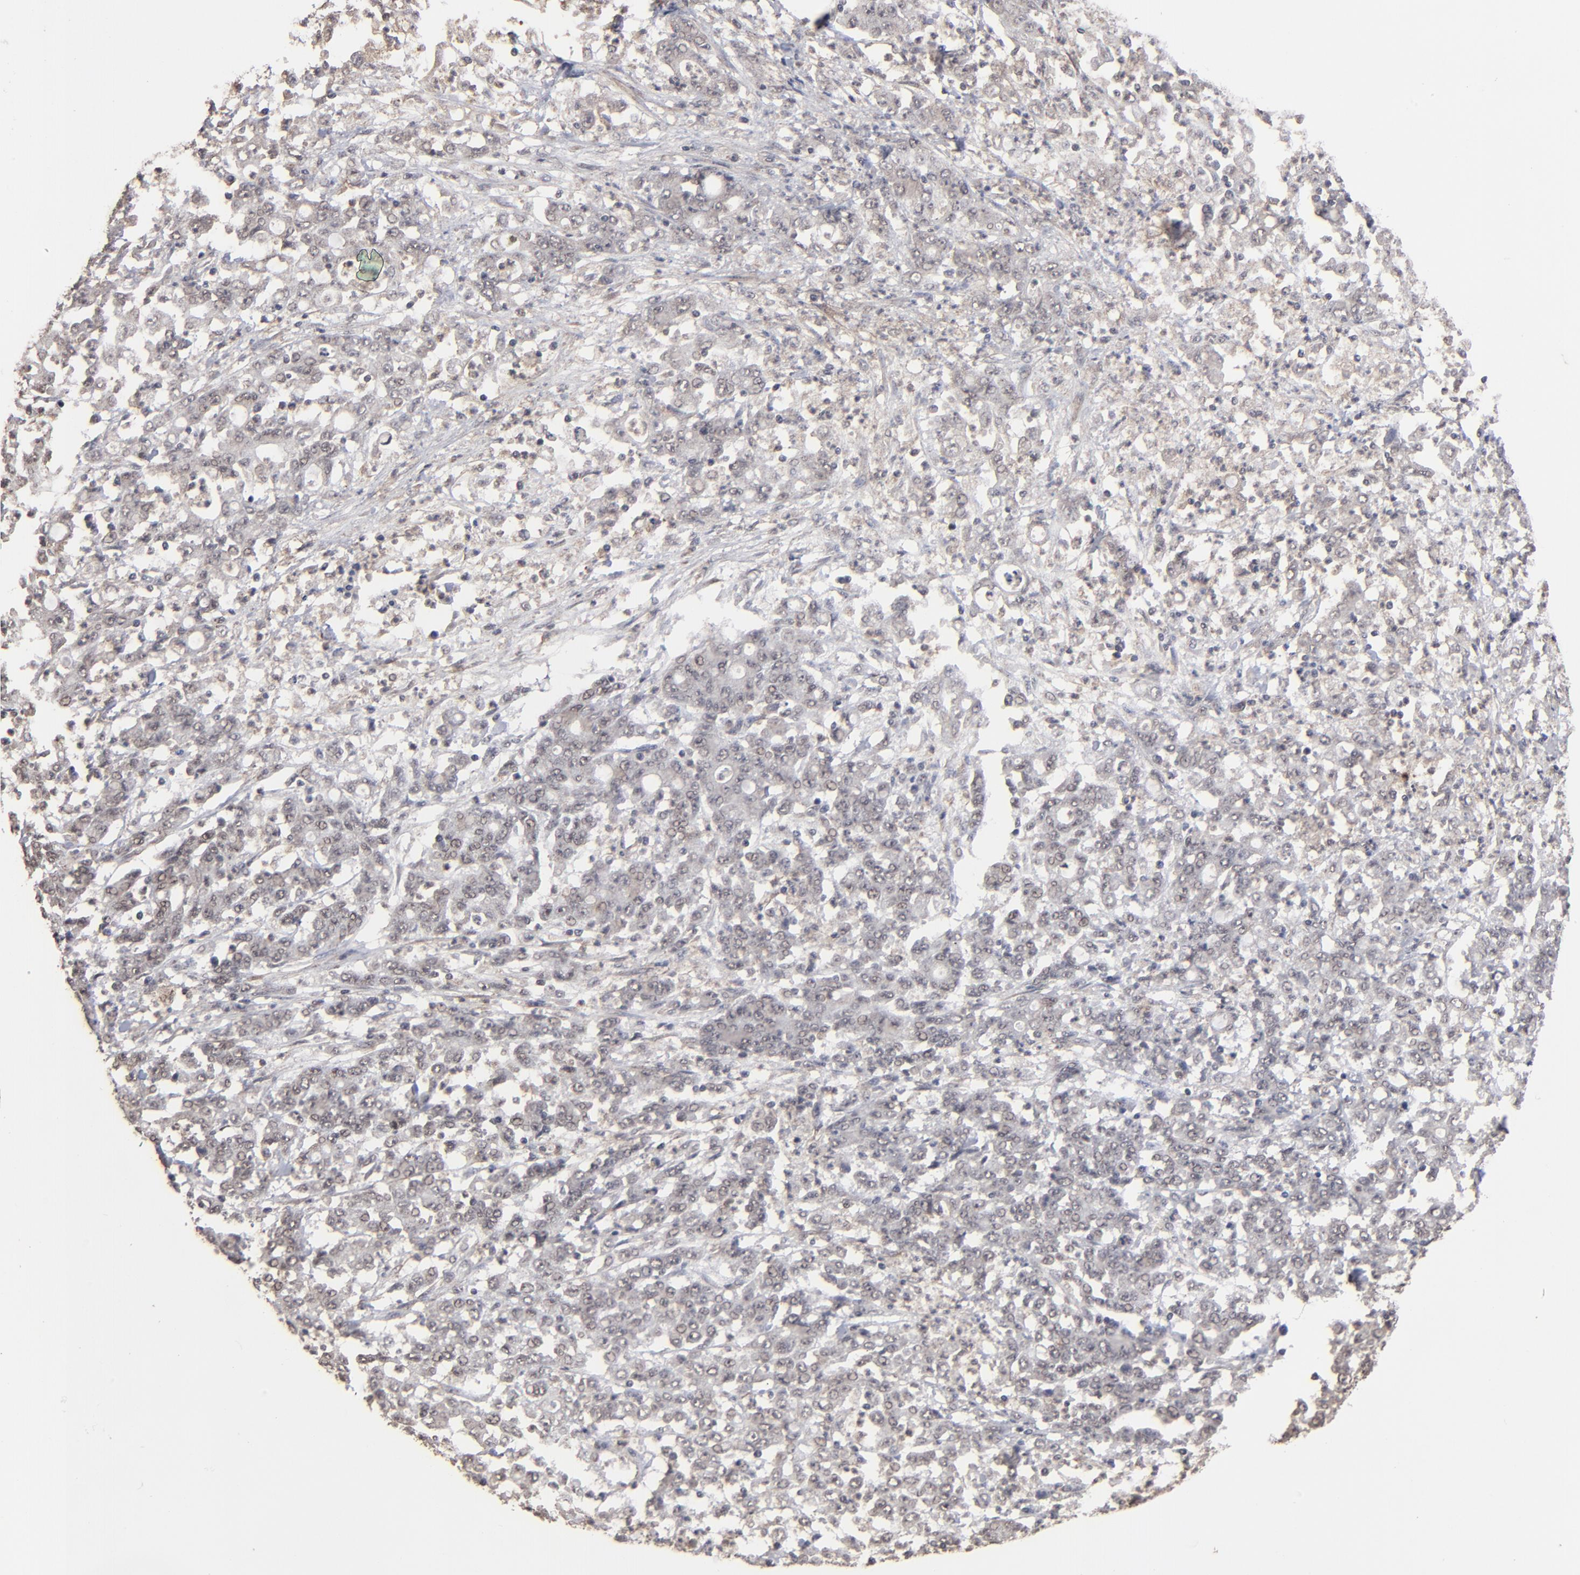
{"staining": {"intensity": "weak", "quantity": "<25%", "location": "cytoplasmic/membranous,nuclear"}, "tissue": "stomach cancer", "cell_type": "Tumor cells", "image_type": "cancer", "snomed": [{"axis": "morphology", "description": "Adenocarcinoma, NOS"}, {"axis": "topography", "description": "Stomach, lower"}], "caption": "Image shows no significant protein expression in tumor cells of stomach cancer.", "gene": "BNIP3", "patient": {"sex": "female", "age": 71}}